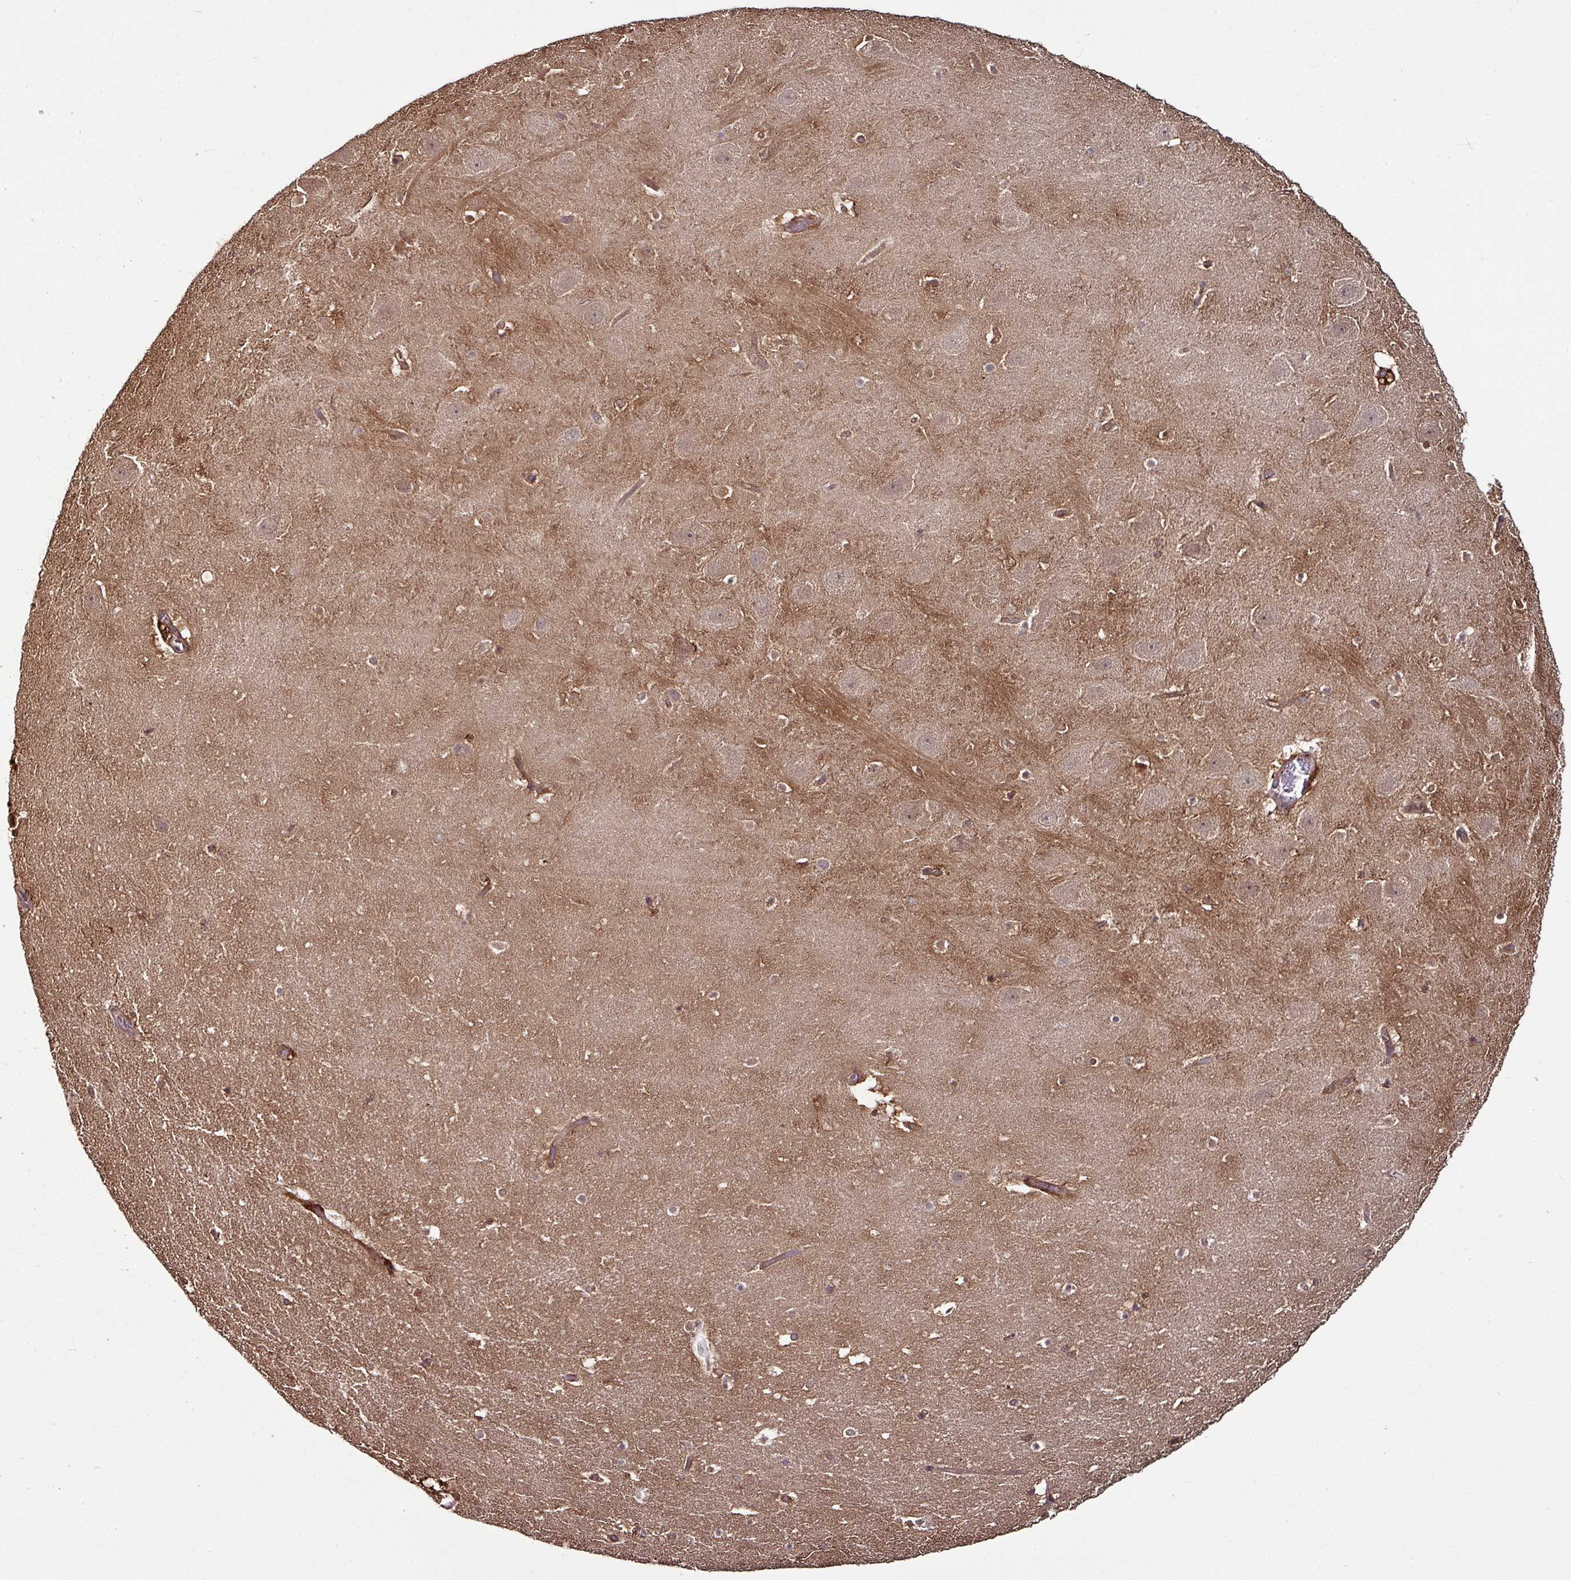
{"staining": {"intensity": "moderate", "quantity": "<25%", "location": "cytoplasmic/membranous"}, "tissue": "hippocampus", "cell_type": "Glial cells", "image_type": "normal", "snomed": [{"axis": "morphology", "description": "Normal tissue, NOS"}, {"axis": "topography", "description": "Hippocampus"}], "caption": "Hippocampus stained with DAB (3,3'-diaminobenzidine) immunohistochemistry (IHC) reveals low levels of moderate cytoplasmic/membranous expression in about <25% of glial cells.", "gene": "GNPDA1", "patient": {"sex": "male", "age": 37}}